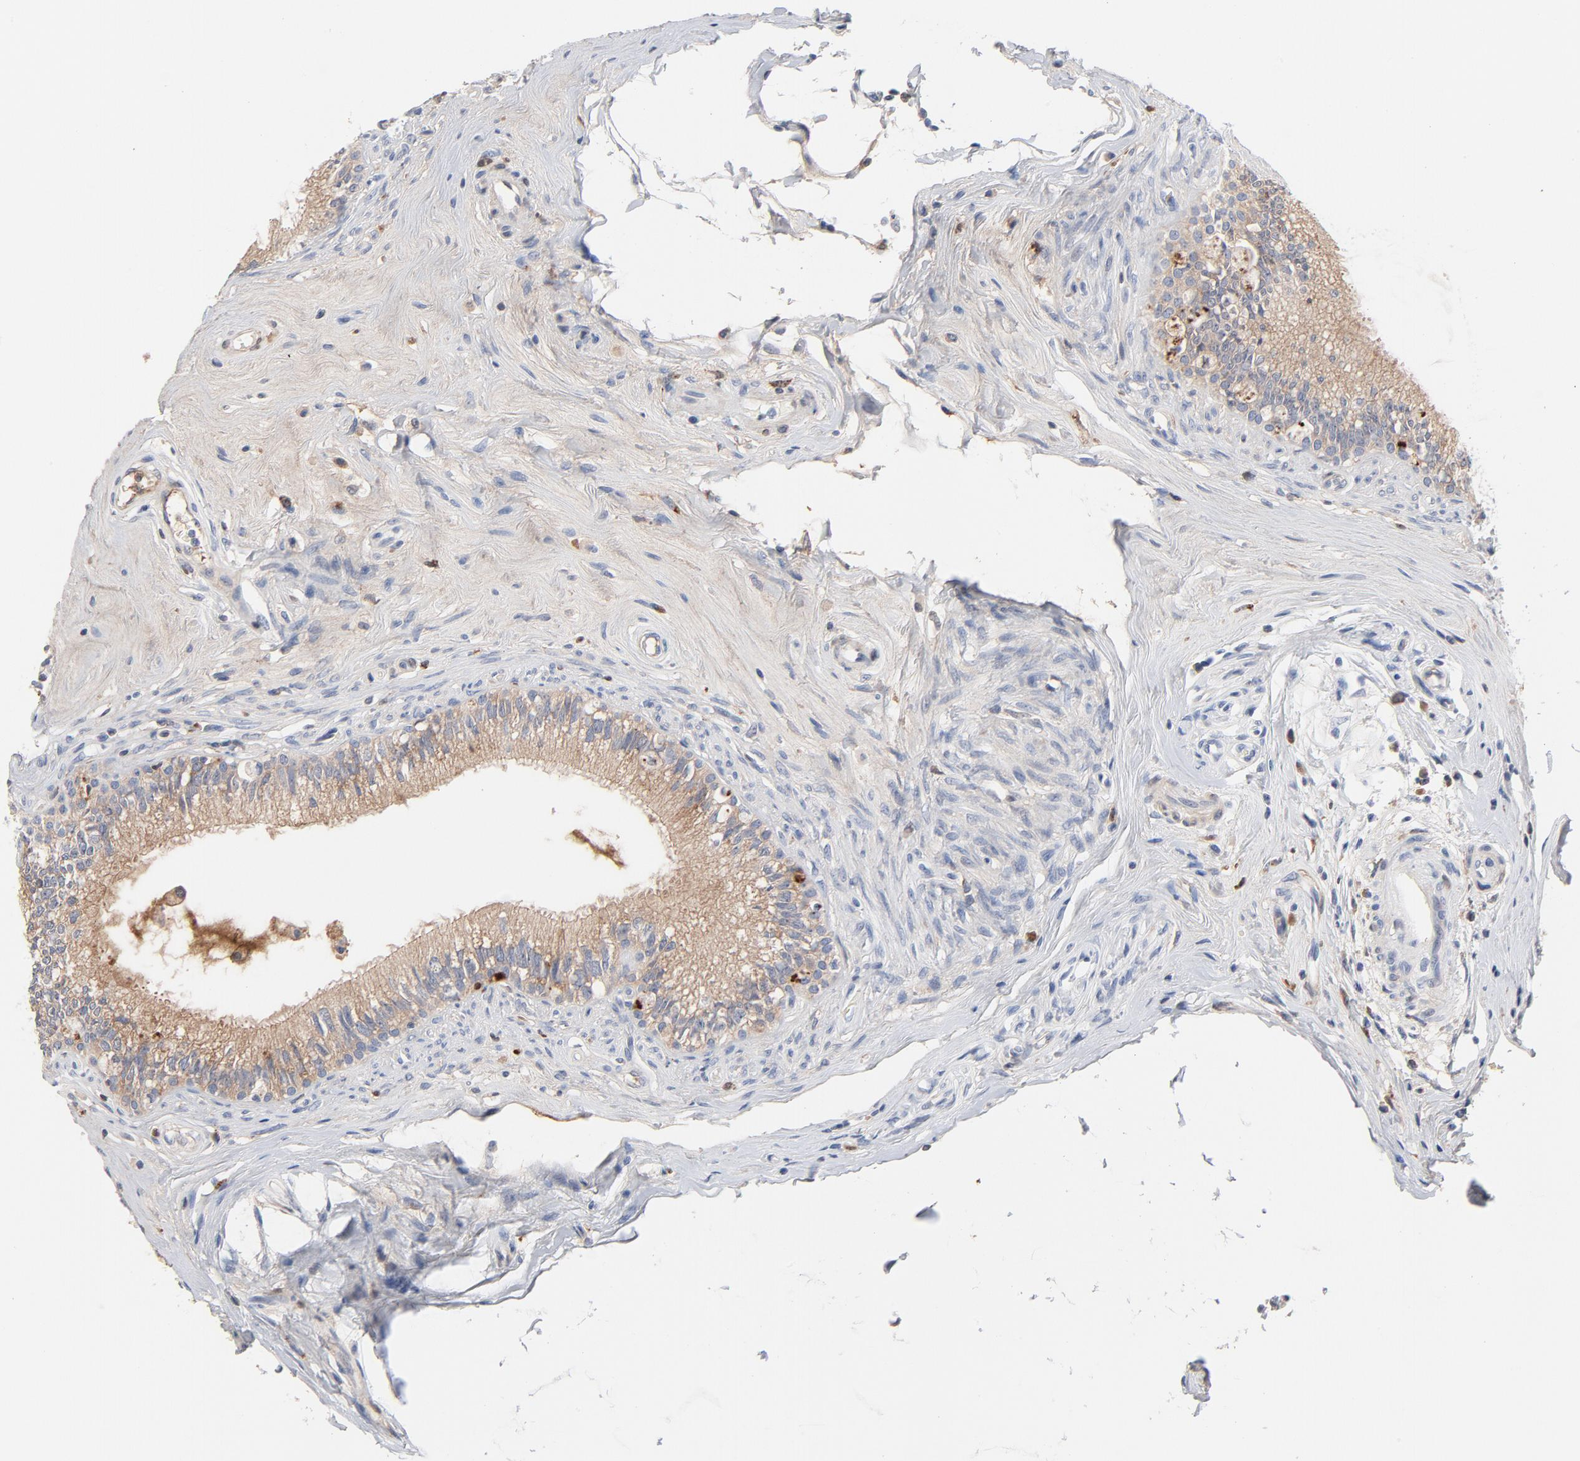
{"staining": {"intensity": "weak", "quantity": ">75%", "location": "cytoplasmic/membranous"}, "tissue": "epididymis", "cell_type": "Glandular cells", "image_type": "normal", "snomed": [{"axis": "morphology", "description": "Normal tissue, NOS"}, {"axis": "morphology", "description": "Inflammation, NOS"}, {"axis": "topography", "description": "Epididymis"}], "caption": "Immunohistochemistry staining of unremarkable epididymis, which shows low levels of weak cytoplasmic/membranous positivity in approximately >75% of glandular cells indicating weak cytoplasmic/membranous protein positivity. The staining was performed using DAB (brown) for protein detection and nuclei were counterstained in hematoxylin (blue).", "gene": "SERPINA4", "patient": {"sex": "male", "age": 84}}